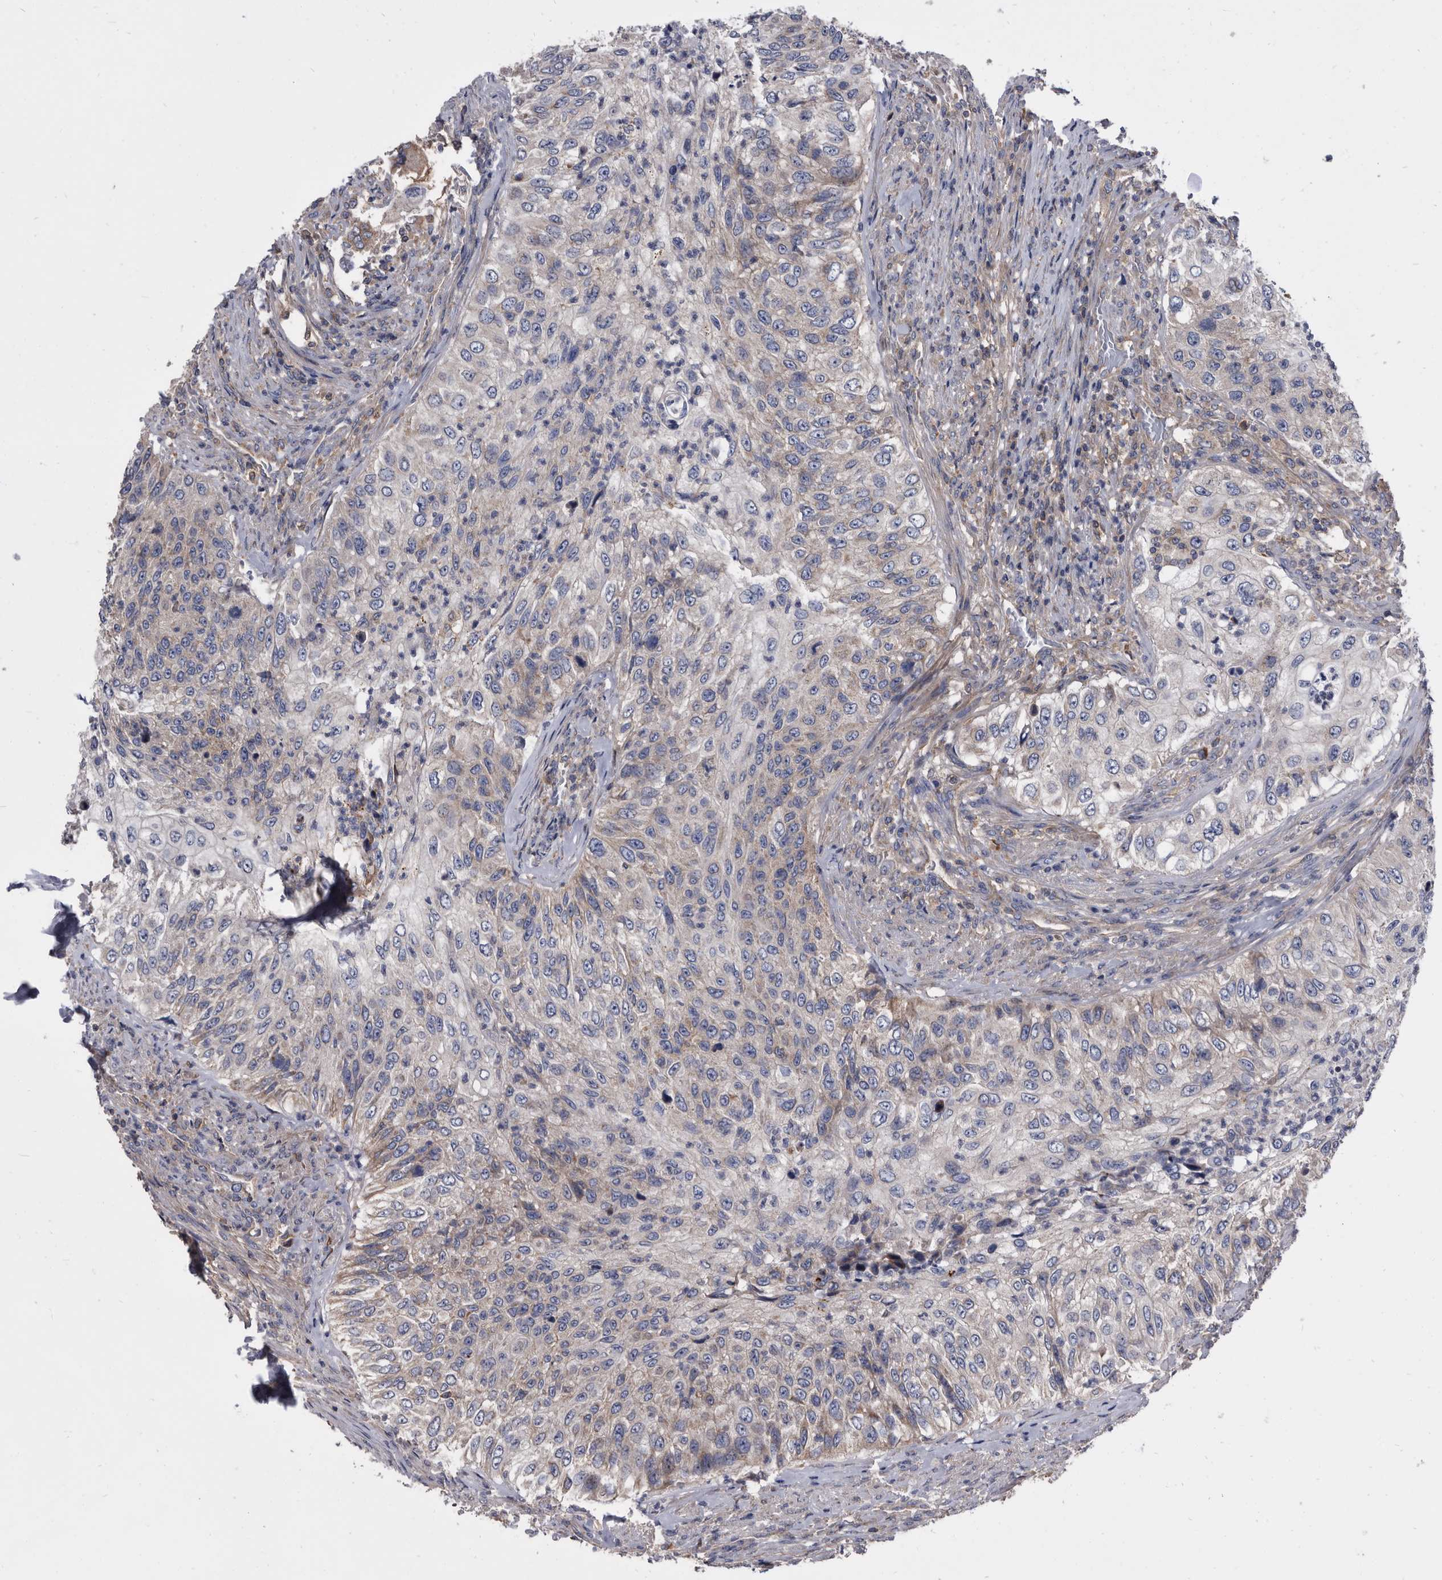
{"staining": {"intensity": "weak", "quantity": "<25%", "location": "cytoplasmic/membranous"}, "tissue": "urothelial cancer", "cell_type": "Tumor cells", "image_type": "cancer", "snomed": [{"axis": "morphology", "description": "Urothelial carcinoma, High grade"}, {"axis": "topography", "description": "Urinary bladder"}], "caption": "Tumor cells are negative for protein expression in human urothelial cancer.", "gene": "DTNBP1", "patient": {"sex": "female", "age": 60}}